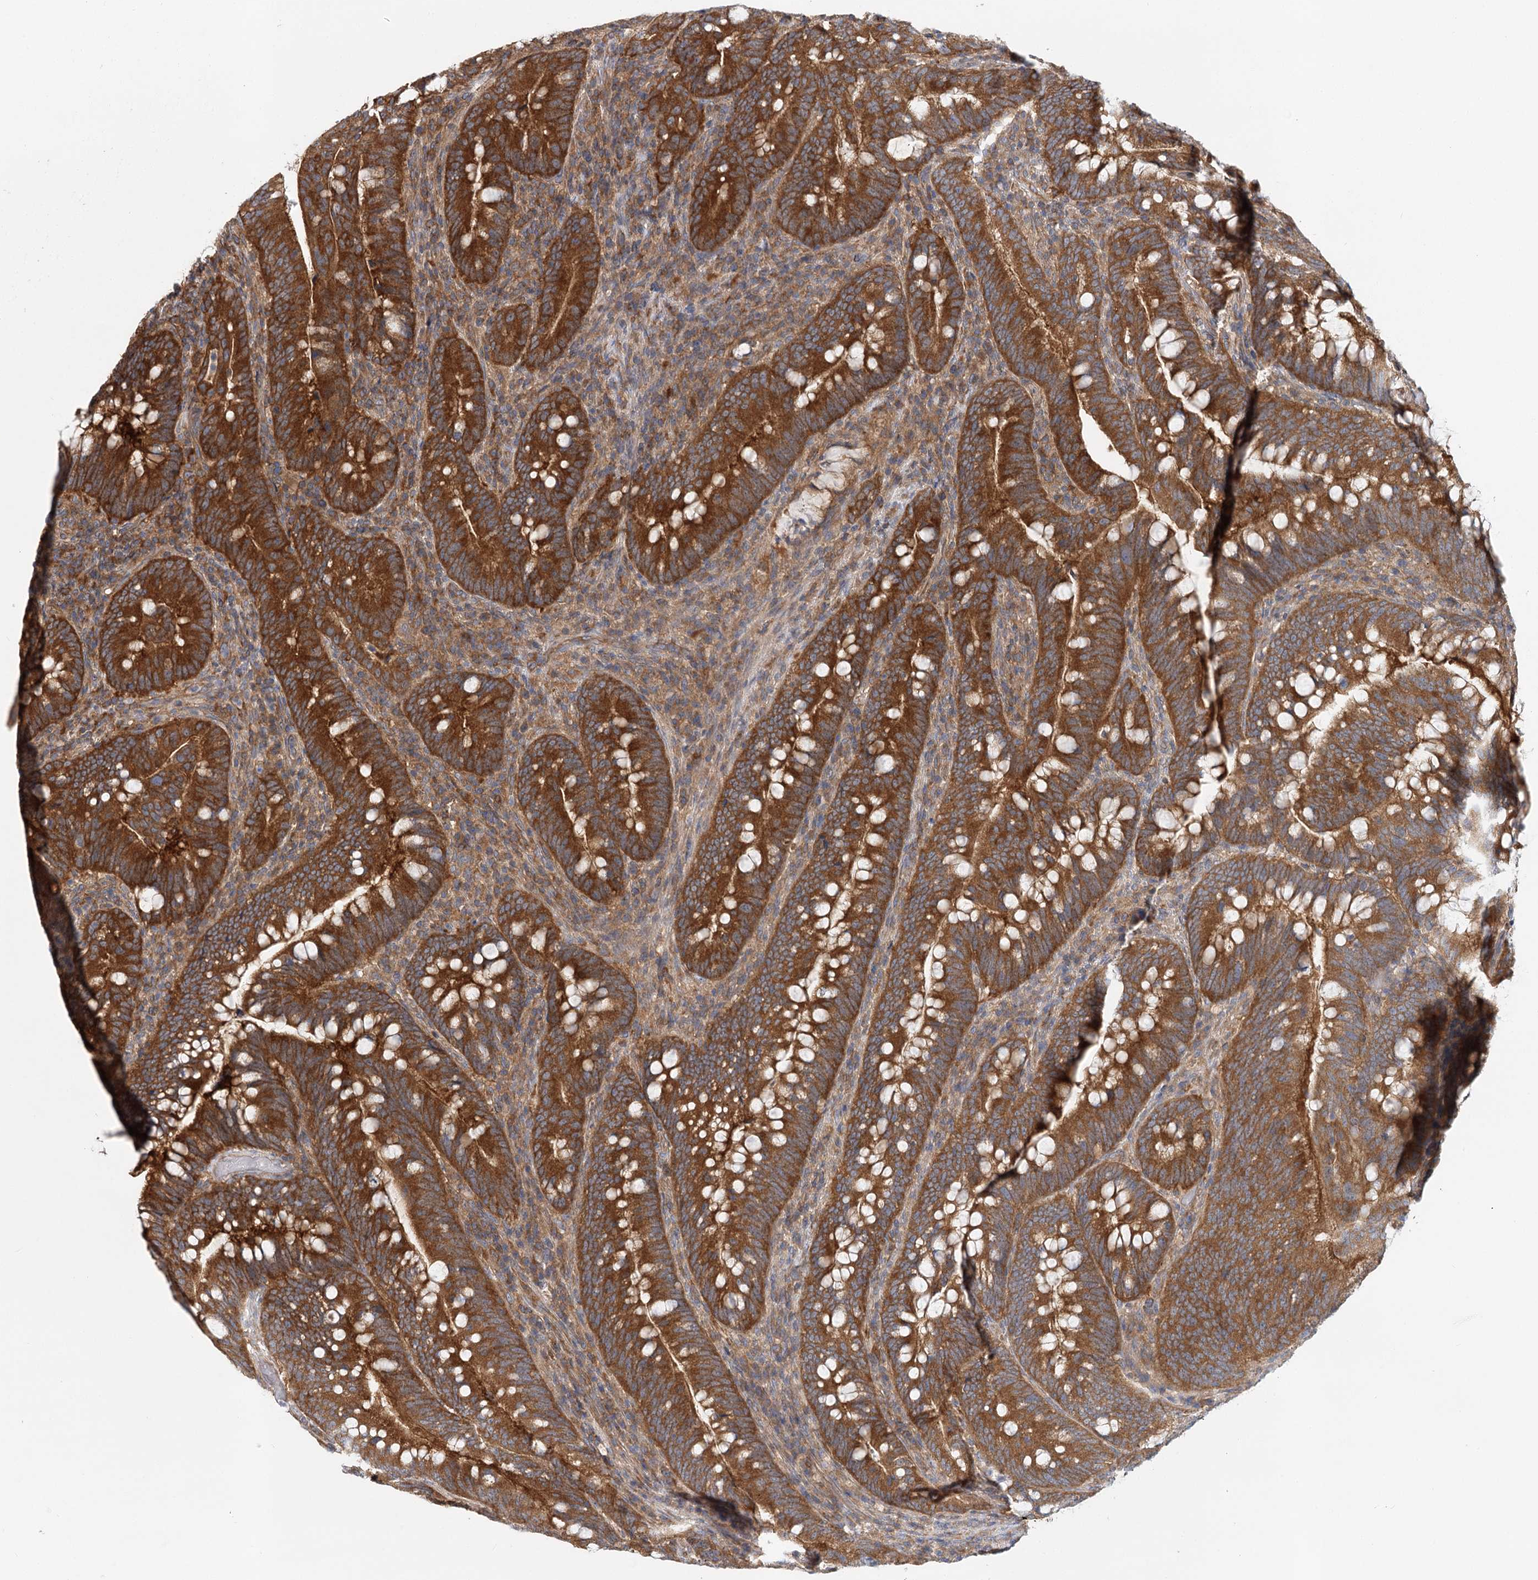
{"staining": {"intensity": "strong", "quantity": ">75%", "location": "cytoplasmic/membranous"}, "tissue": "colorectal cancer", "cell_type": "Tumor cells", "image_type": "cancer", "snomed": [{"axis": "morphology", "description": "Adenocarcinoma, NOS"}, {"axis": "topography", "description": "Colon"}], "caption": "Immunohistochemistry micrograph of neoplastic tissue: human colorectal cancer stained using IHC displays high levels of strong protein expression localized specifically in the cytoplasmic/membranous of tumor cells, appearing as a cytoplasmic/membranous brown color.", "gene": "UMPS", "patient": {"sex": "female", "age": 66}}